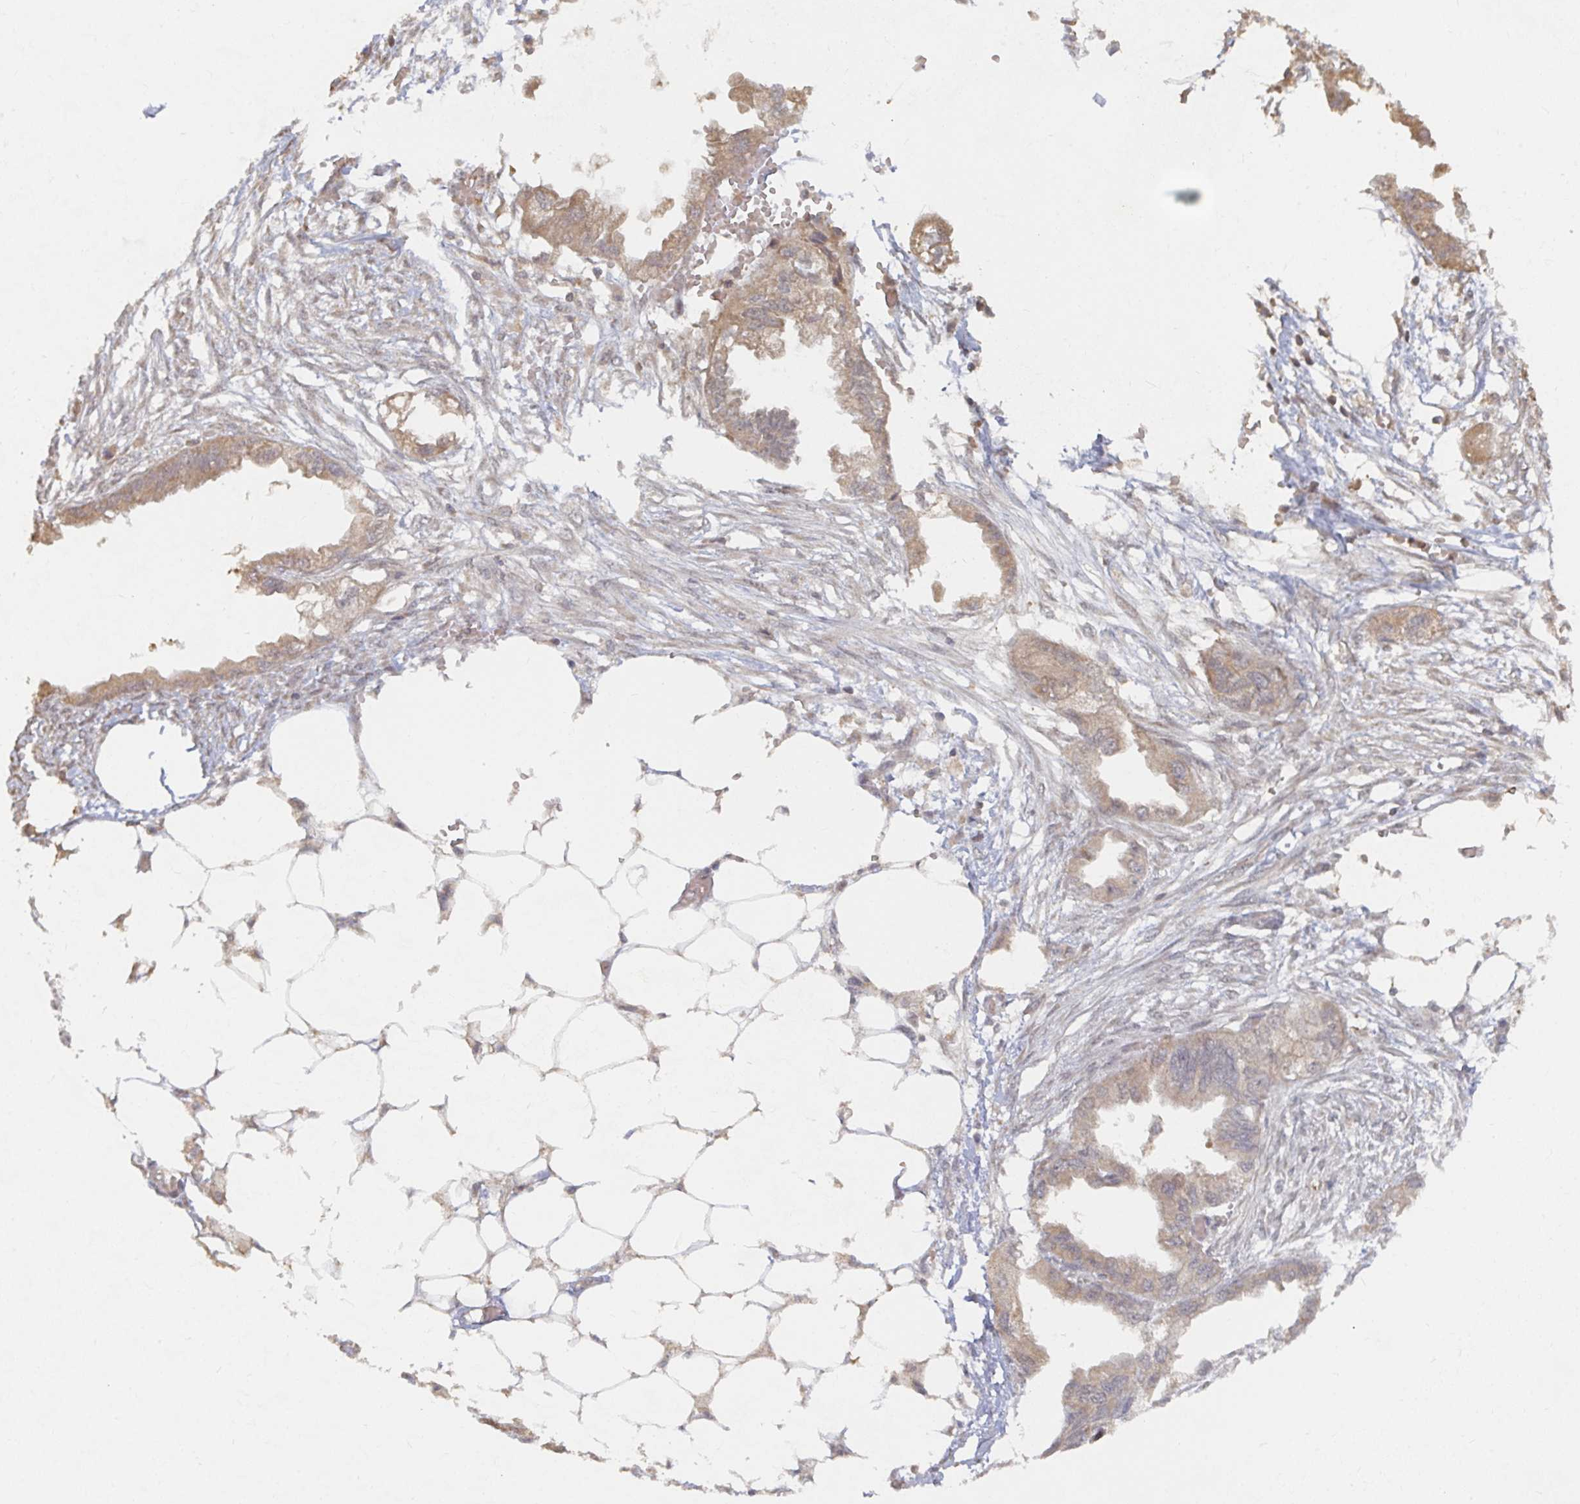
{"staining": {"intensity": "weak", "quantity": ">75%", "location": "cytoplasmic/membranous"}, "tissue": "endometrial cancer", "cell_type": "Tumor cells", "image_type": "cancer", "snomed": [{"axis": "morphology", "description": "Adenocarcinoma, NOS"}, {"axis": "morphology", "description": "Adenocarcinoma, metastatic, NOS"}, {"axis": "topography", "description": "Adipose tissue"}, {"axis": "topography", "description": "Endometrium"}], "caption": "Endometrial cancer was stained to show a protein in brown. There is low levels of weak cytoplasmic/membranous staining in approximately >75% of tumor cells.", "gene": "LRP5", "patient": {"sex": "female", "age": 67}}